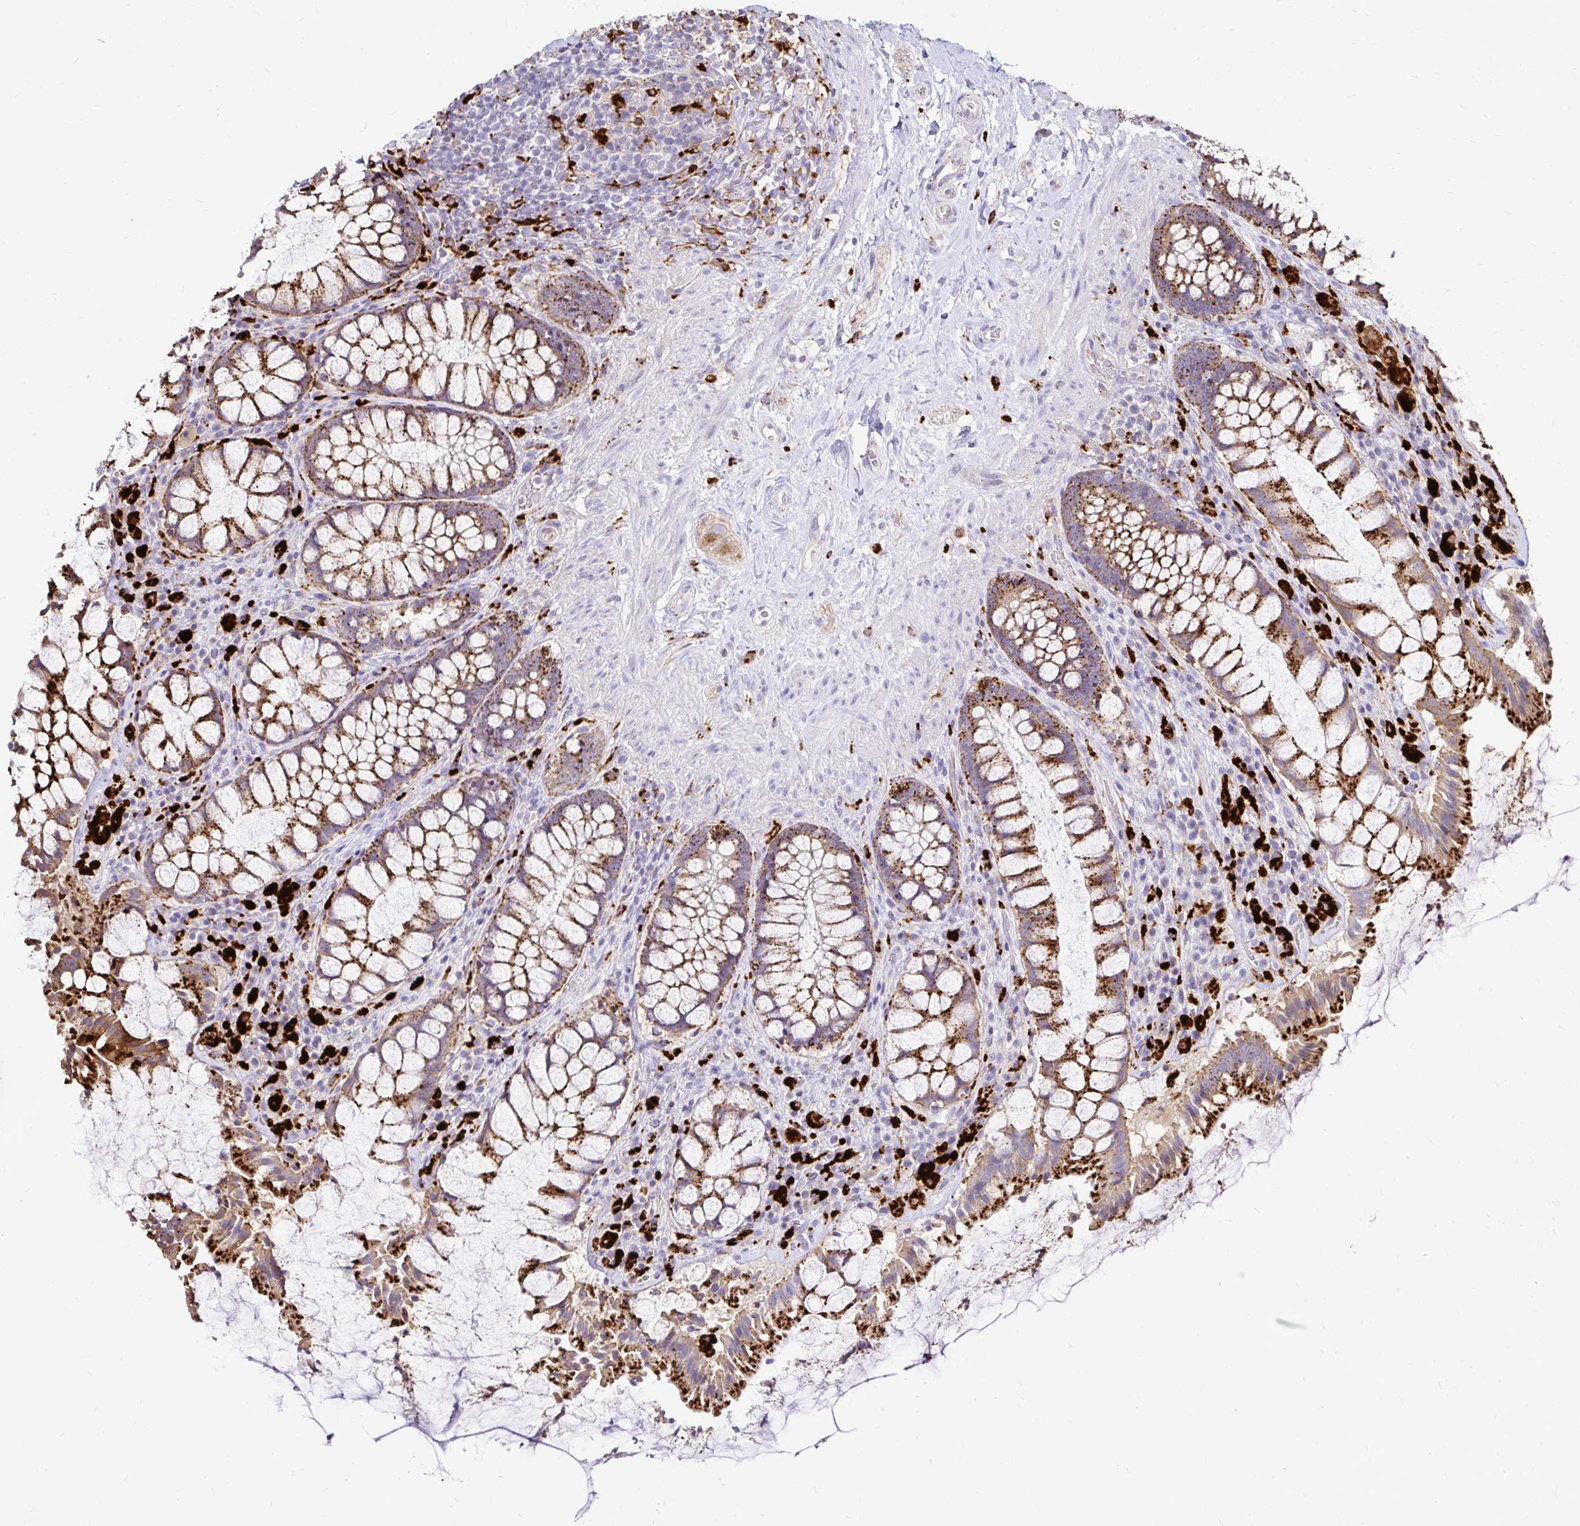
{"staining": {"intensity": "strong", "quantity": ">75%", "location": "cytoplasmic/membranous"}, "tissue": "rectum", "cell_type": "Glandular cells", "image_type": "normal", "snomed": [{"axis": "morphology", "description": "Normal tissue, NOS"}, {"axis": "topography", "description": "Rectum"}], "caption": "Immunohistochemistry (IHC) image of unremarkable rectum: human rectum stained using immunohistochemistry (IHC) reveals high levels of strong protein expression localized specifically in the cytoplasmic/membranous of glandular cells, appearing as a cytoplasmic/membranous brown color.", "gene": "FUCA1", "patient": {"sex": "female", "age": 58}}